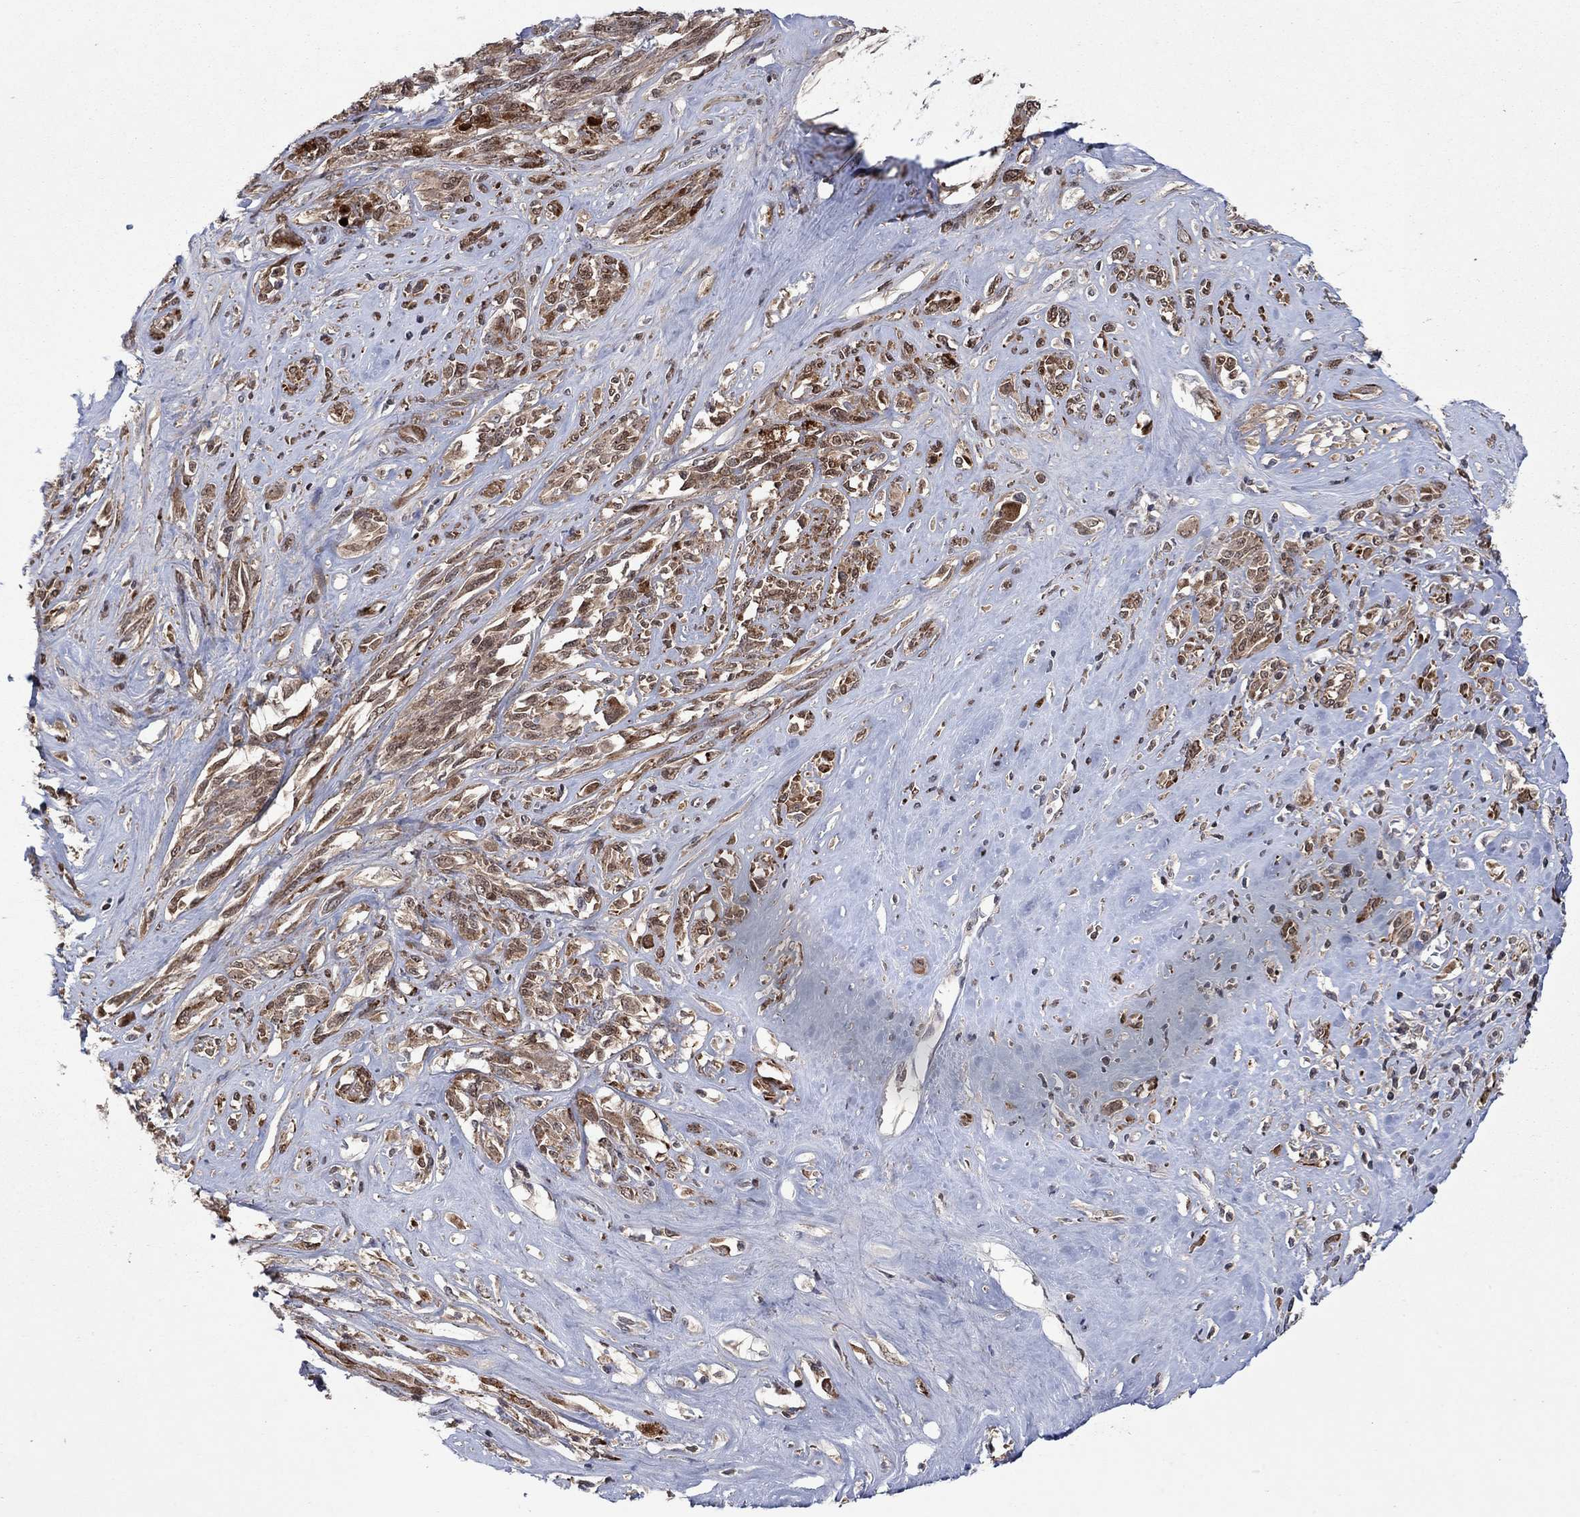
{"staining": {"intensity": "moderate", "quantity": "<25%", "location": "cytoplasmic/membranous"}, "tissue": "melanoma", "cell_type": "Tumor cells", "image_type": "cancer", "snomed": [{"axis": "morphology", "description": "Malignant melanoma, NOS"}, {"axis": "topography", "description": "Skin"}], "caption": "Melanoma stained with DAB (3,3'-diaminobenzidine) IHC demonstrates low levels of moderate cytoplasmic/membranous positivity in about <25% of tumor cells.", "gene": "IAH1", "patient": {"sex": "female", "age": 91}}